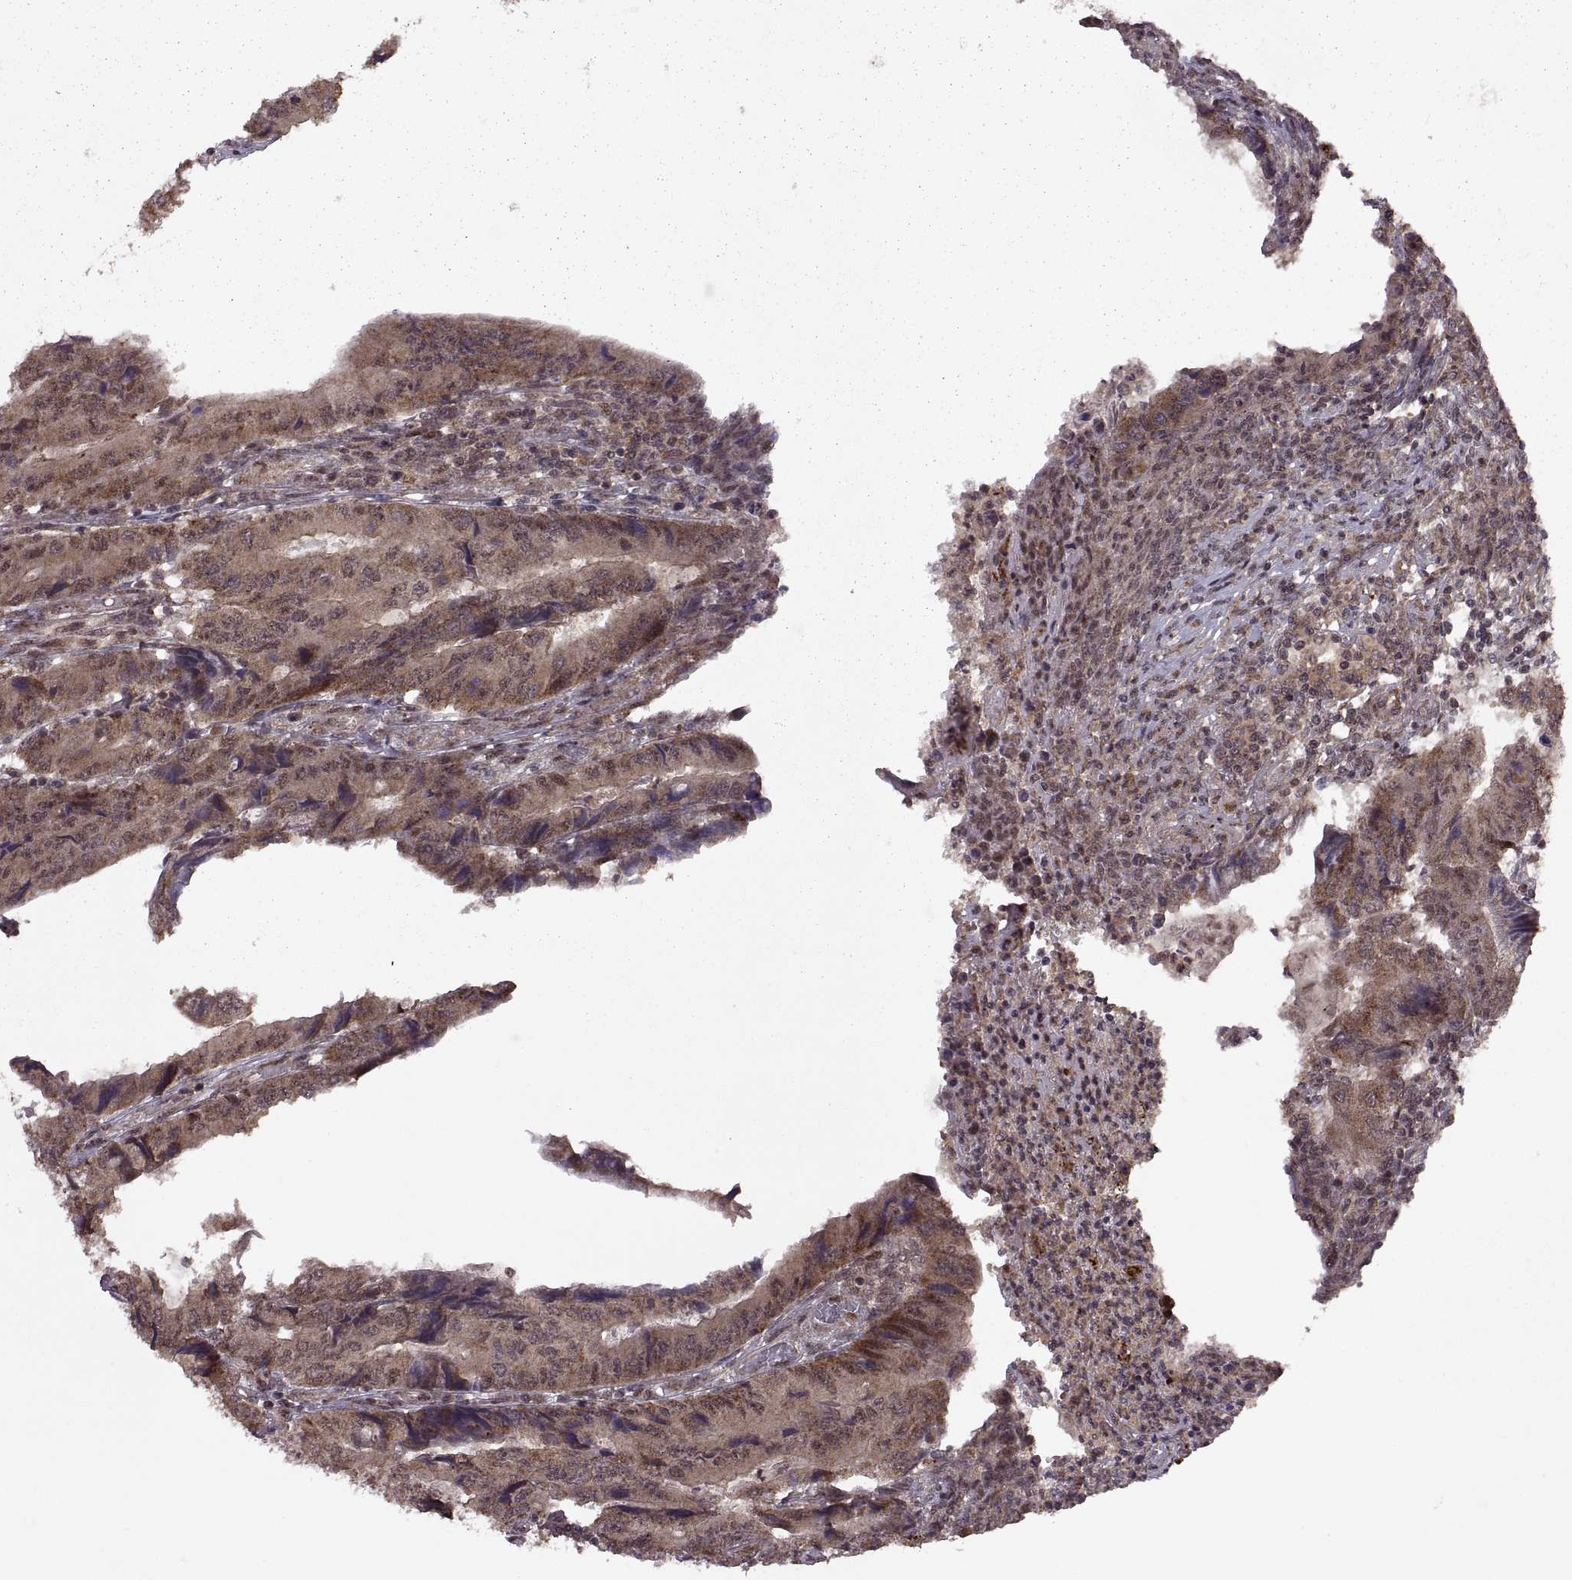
{"staining": {"intensity": "moderate", "quantity": ">75%", "location": "cytoplasmic/membranous"}, "tissue": "colorectal cancer", "cell_type": "Tumor cells", "image_type": "cancer", "snomed": [{"axis": "morphology", "description": "Adenocarcinoma, NOS"}, {"axis": "topography", "description": "Colon"}], "caption": "Tumor cells demonstrate moderate cytoplasmic/membranous expression in about >75% of cells in colorectal adenocarcinoma.", "gene": "PTOV1", "patient": {"sex": "male", "age": 53}}